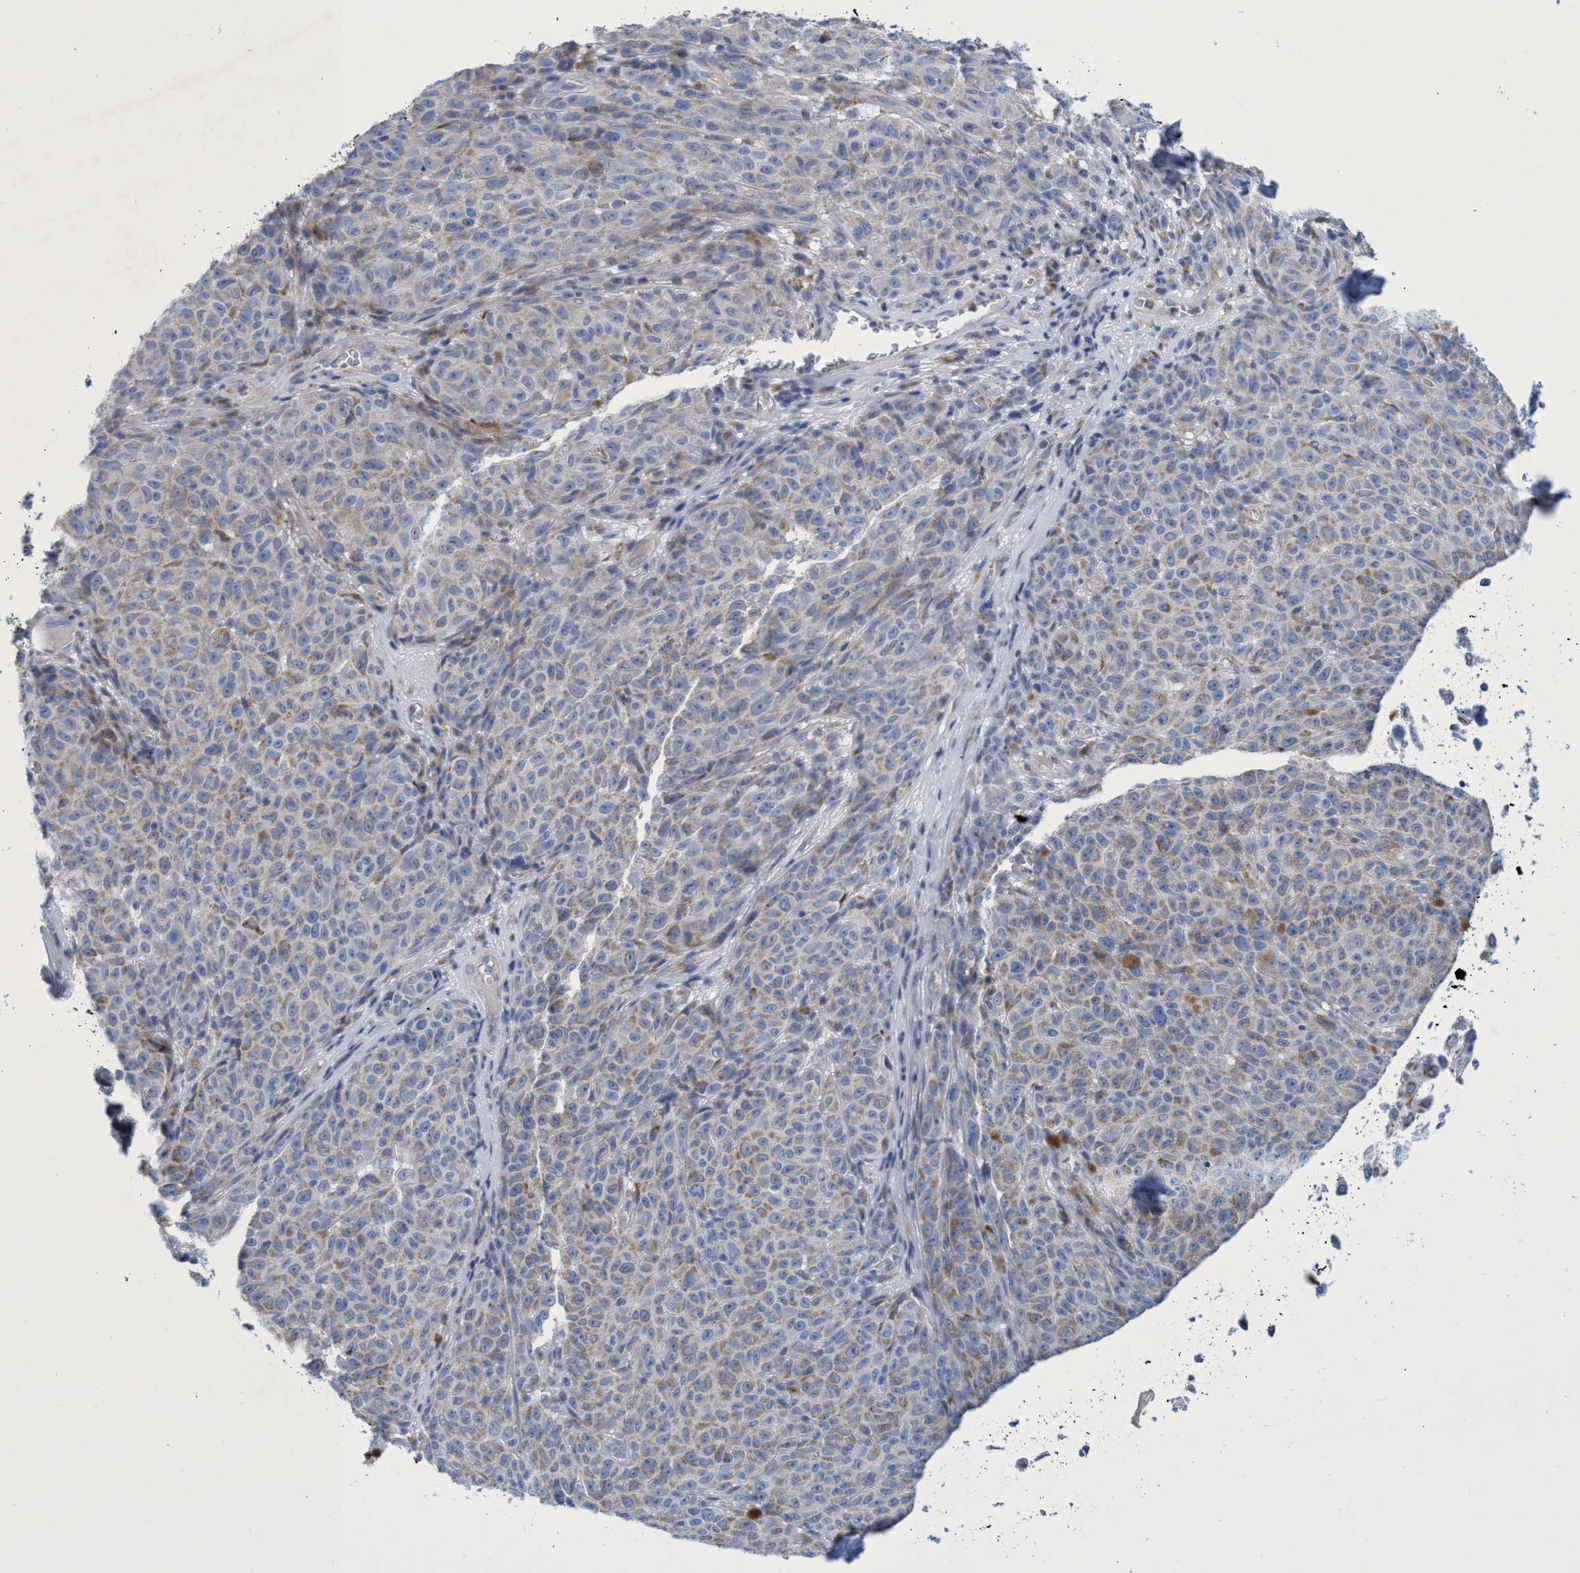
{"staining": {"intensity": "weak", "quantity": "25%-75%", "location": "cytoplasmic/membranous"}, "tissue": "skin cancer", "cell_type": "Tumor cells", "image_type": "cancer", "snomed": [{"axis": "morphology", "description": "Basal cell carcinoma"}, {"axis": "topography", "description": "Skin"}], "caption": "Protein expression analysis of basal cell carcinoma (skin) shows weak cytoplasmic/membranous staining in approximately 25%-75% of tumor cells.", "gene": "ZNF750", "patient": {"sex": "female", "age": 64}}